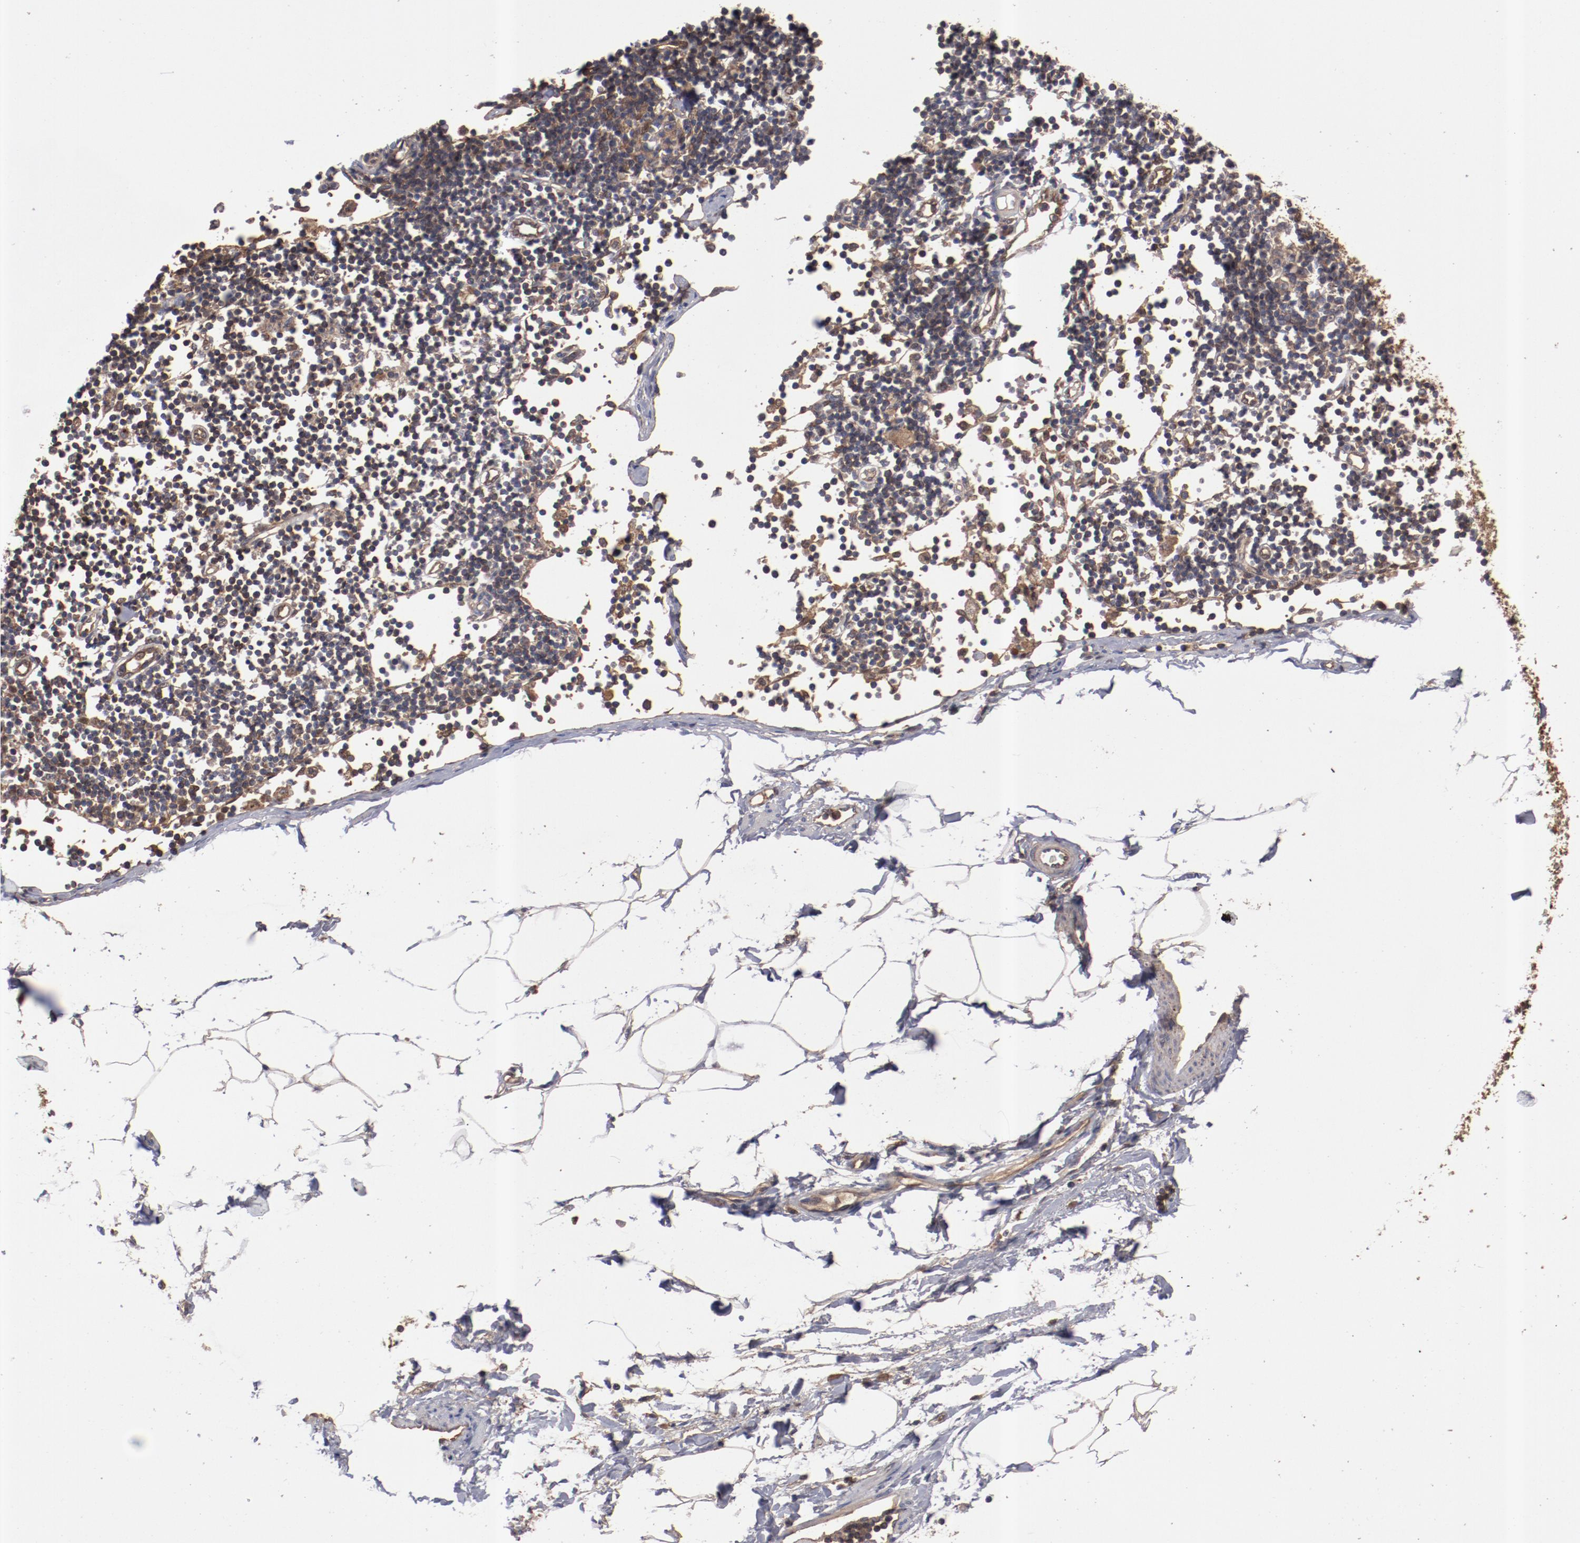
{"staining": {"intensity": "negative", "quantity": "none", "location": "none"}, "tissue": "adipose tissue", "cell_type": "Adipocytes", "image_type": "normal", "snomed": [{"axis": "morphology", "description": "Normal tissue, NOS"}, {"axis": "morphology", "description": "Adenocarcinoma, NOS"}, {"axis": "topography", "description": "Colon"}, {"axis": "topography", "description": "Peripheral nerve tissue"}], "caption": "The image reveals no staining of adipocytes in unremarkable adipose tissue.", "gene": "DNAAF2", "patient": {"sex": "male", "age": 14}}